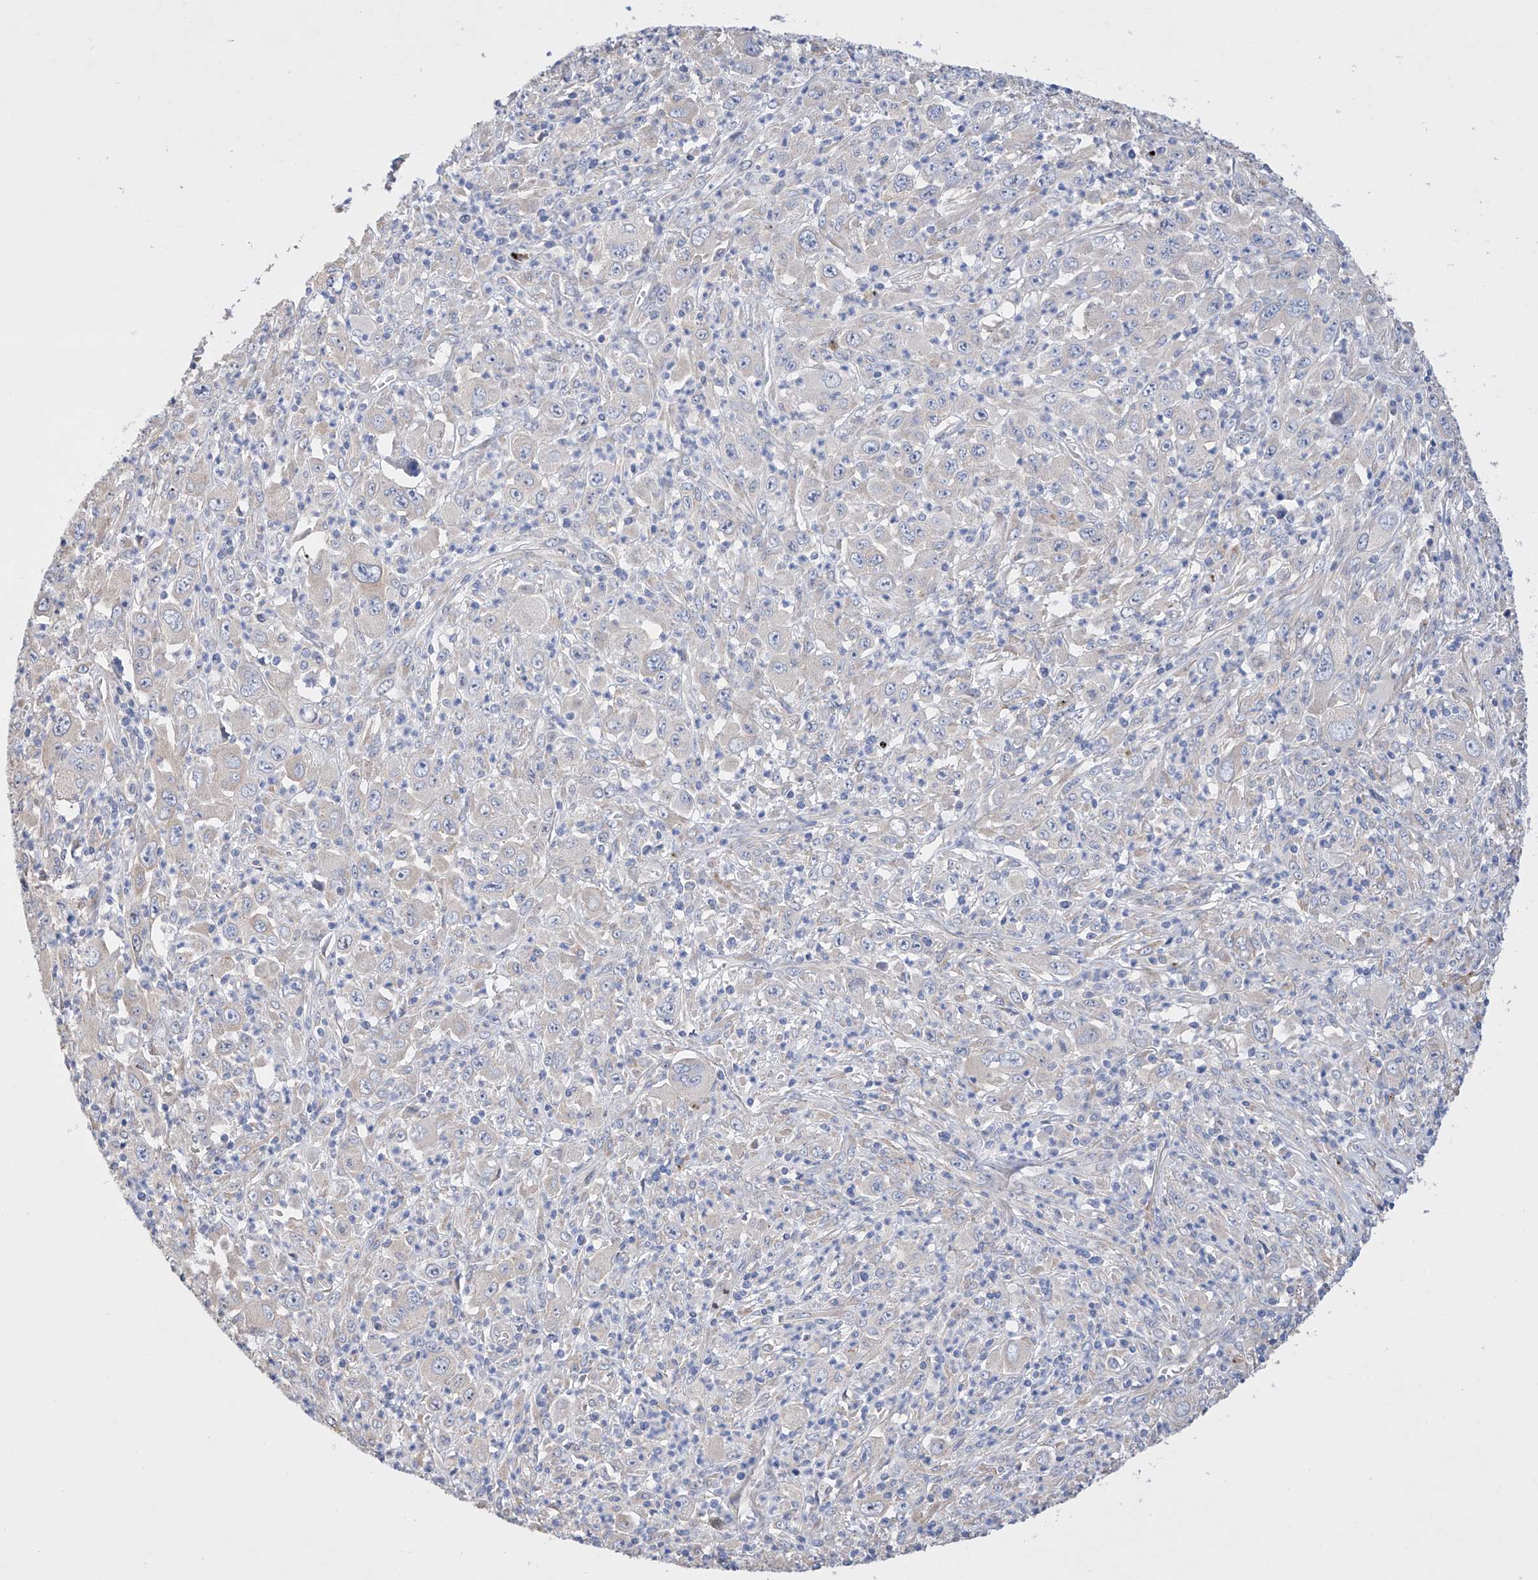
{"staining": {"intensity": "negative", "quantity": "none", "location": "none"}, "tissue": "melanoma", "cell_type": "Tumor cells", "image_type": "cancer", "snomed": [{"axis": "morphology", "description": "Malignant melanoma, Metastatic site"}, {"axis": "topography", "description": "Skin"}], "caption": "Immunohistochemistry (IHC) of malignant melanoma (metastatic site) displays no positivity in tumor cells.", "gene": "AFG1L", "patient": {"sex": "female", "age": 56}}